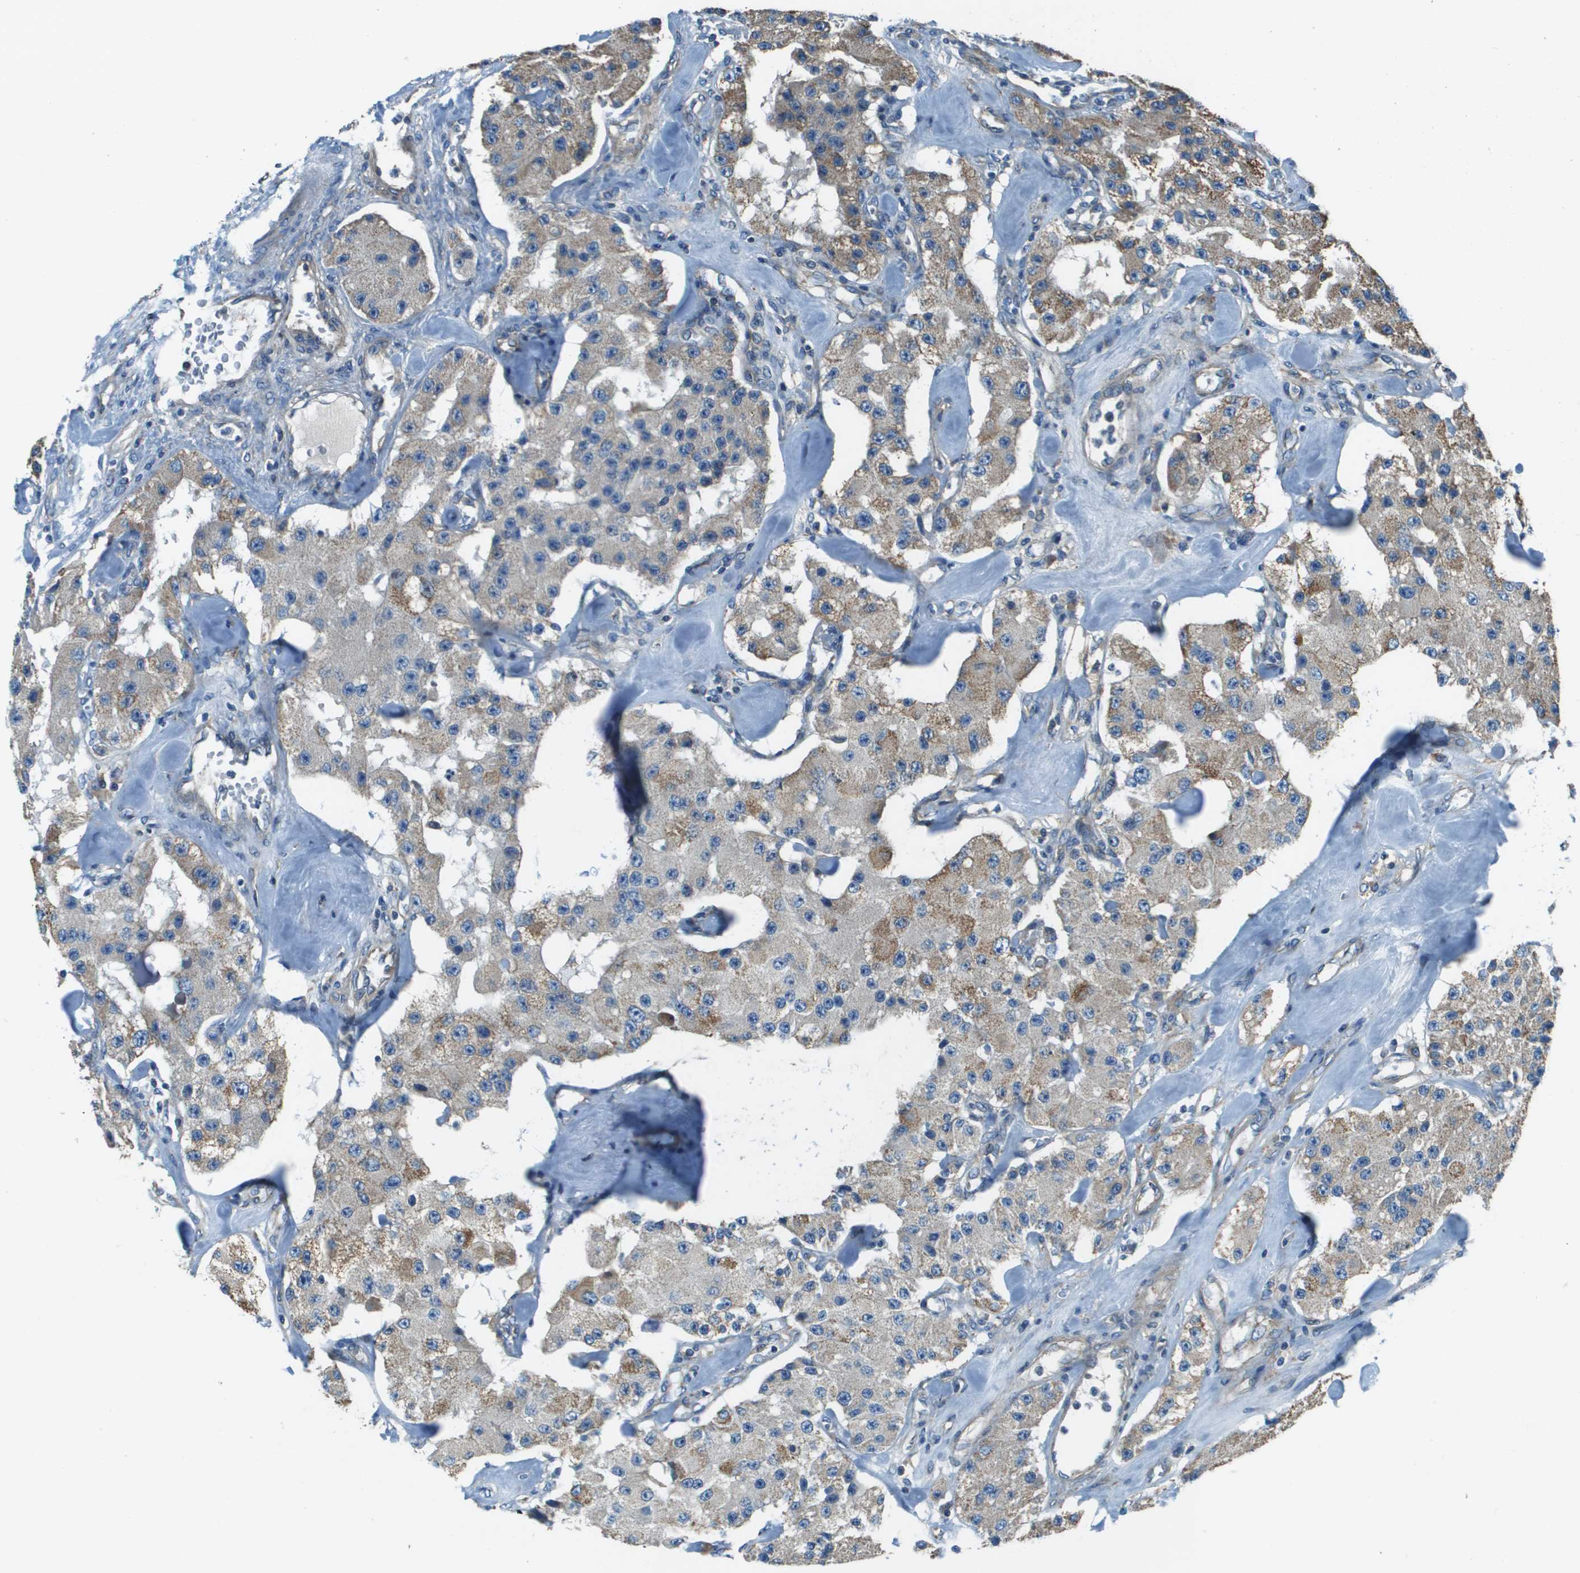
{"staining": {"intensity": "weak", "quantity": "<25%", "location": "cytoplasmic/membranous"}, "tissue": "carcinoid", "cell_type": "Tumor cells", "image_type": "cancer", "snomed": [{"axis": "morphology", "description": "Carcinoid, malignant, NOS"}, {"axis": "topography", "description": "Pancreas"}], "caption": "A photomicrograph of malignant carcinoid stained for a protein shows no brown staining in tumor cells.", "gene": "TMEM51", "patient": {"sex": "male", "age": 41}}